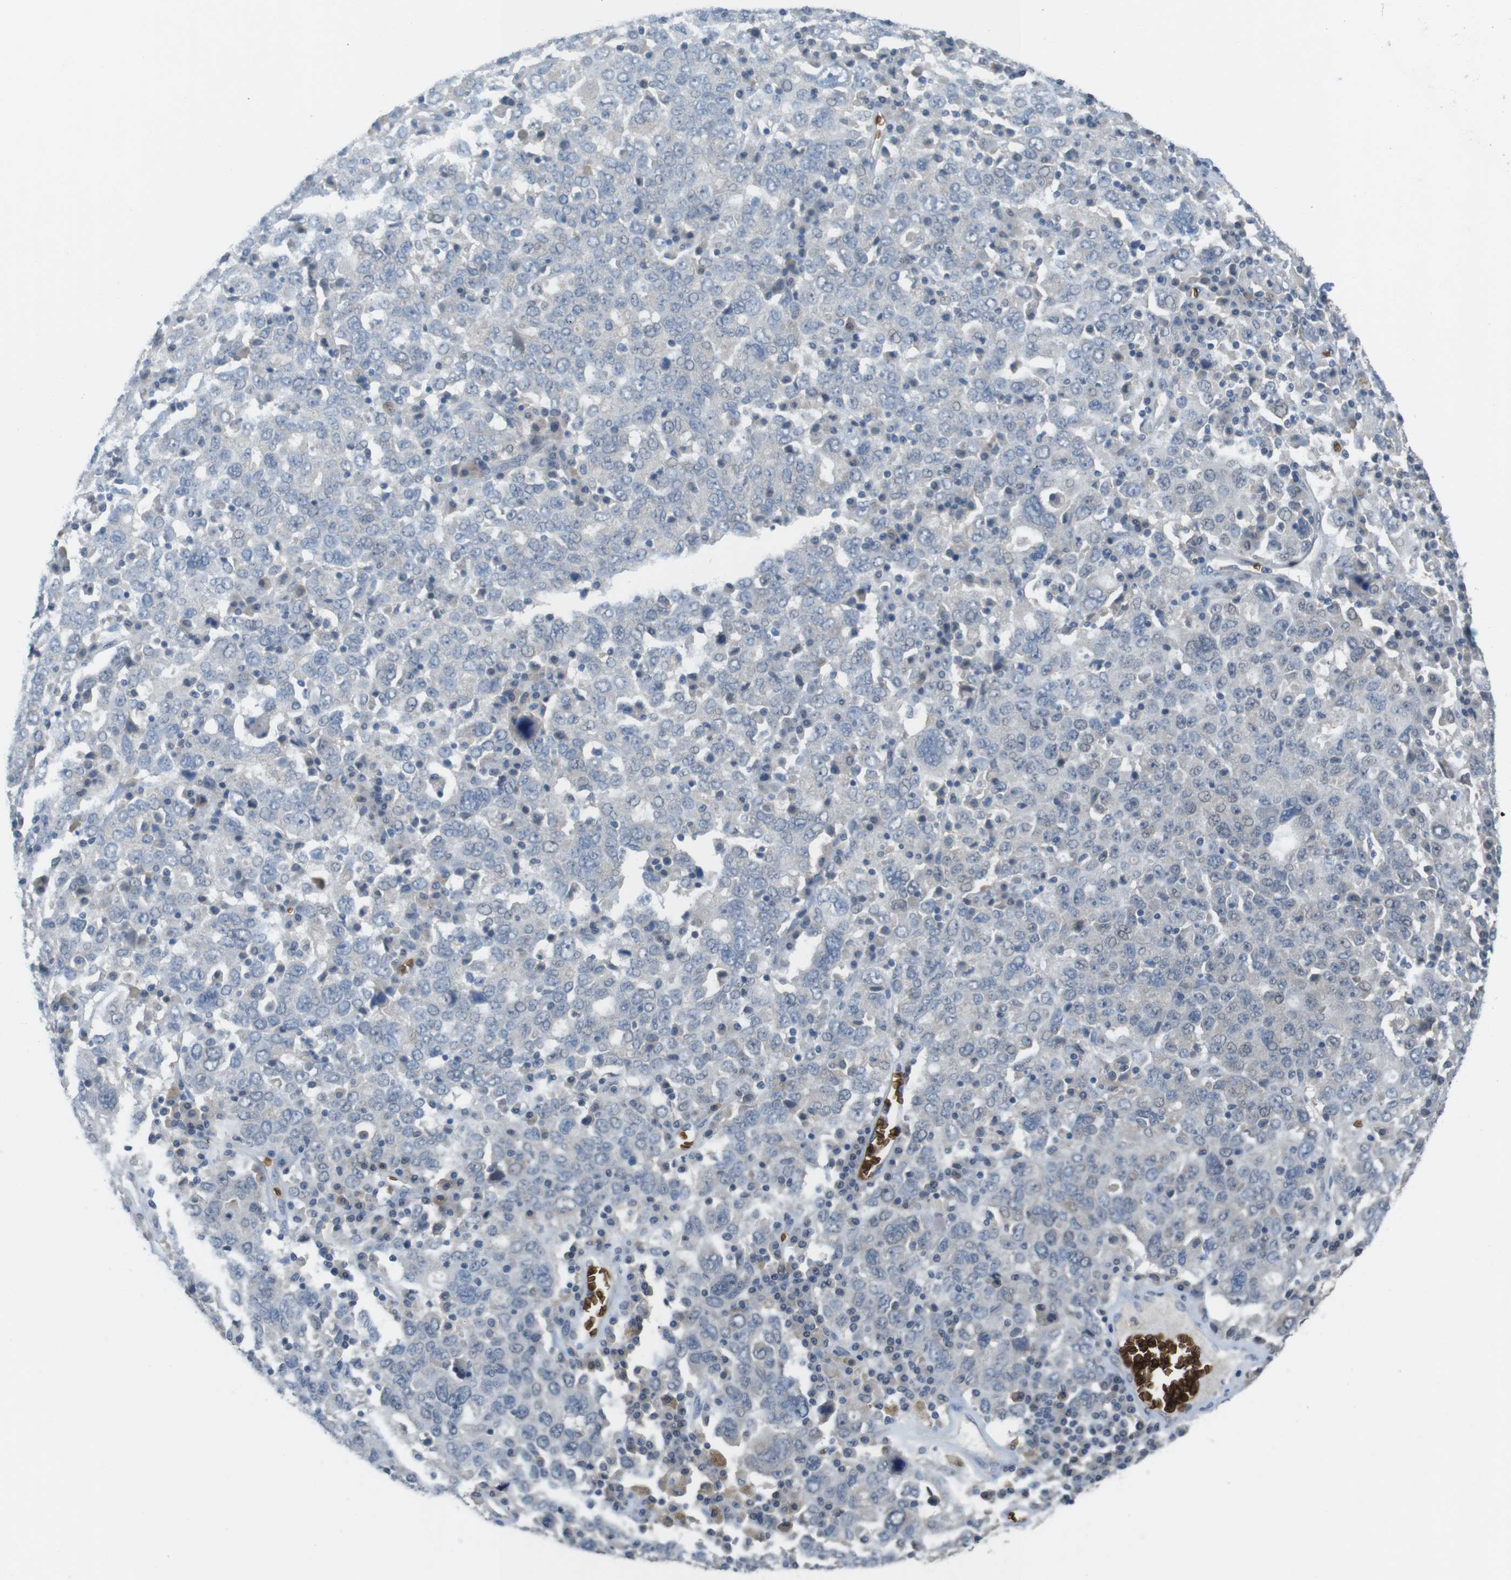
{"staining": {"intensity": "negative", "quantity": "none", "location": "none"}, "tissue": "ovarian cancer", "cell_type": "Tumor cells", "image_type": "cancer", "snomed": [{"axis": "morphology", "description": "Carcinoma, endometroid"}, {"axis": "topography", "description": "Ovary"}], "caption": "DAB (3,3'-diaminobenzidine) immunohistochemical staining of human ovarian endometroid carcinoma demonstrates no significant positivity in tumor cells.", "gene": "GYPA", "patient": {"sex": "female", "age": 62}}